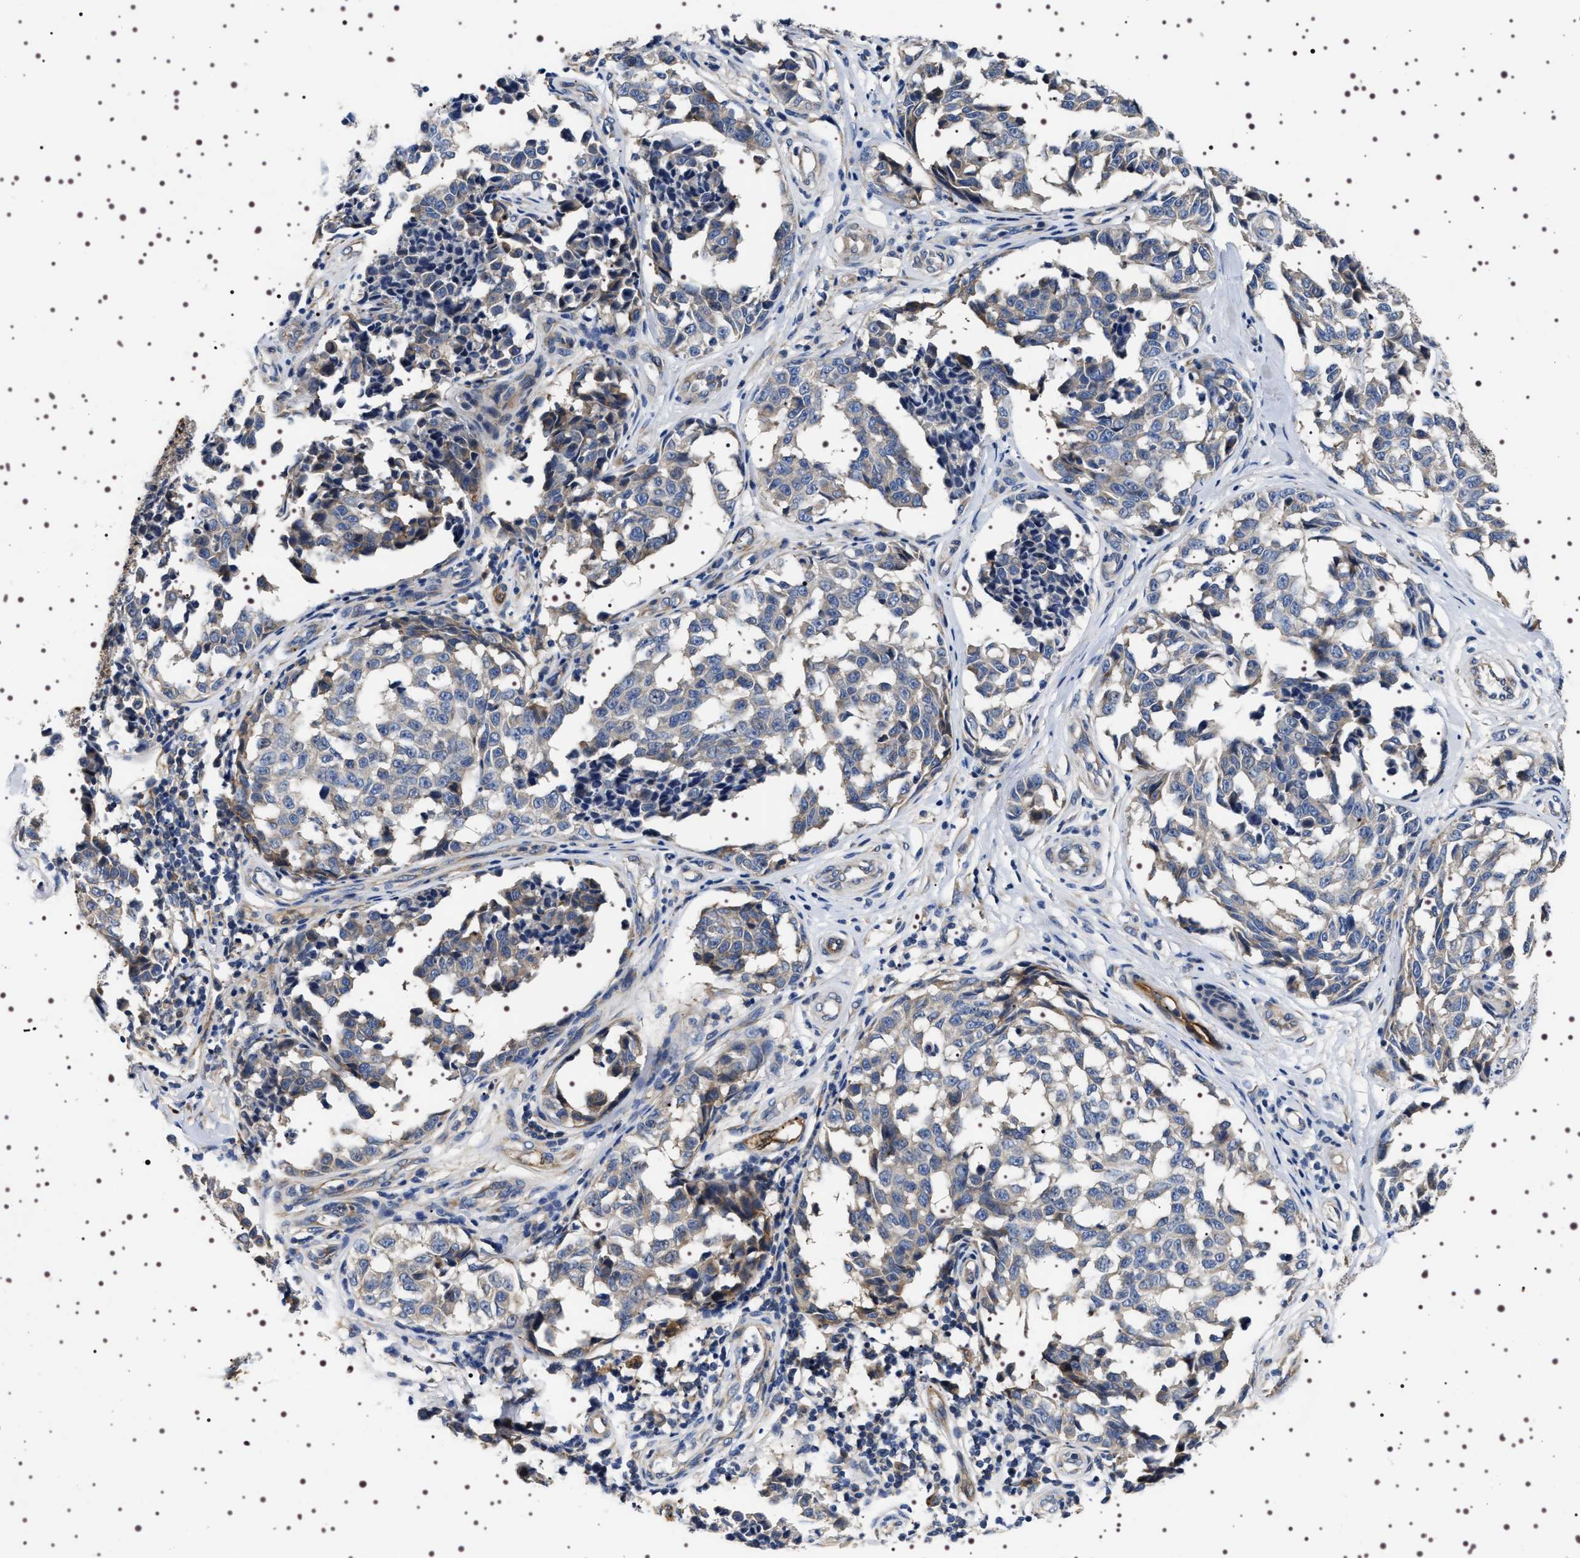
{"staining": {"intensity": "weak", "quantity": "<25%", "location": "cytoplasmic/membranous"}, "tissue": "melanoma", "cell_type": "Tumor cells", "image_type": "cancer", "snomed": [{"axis": "morphology", "description": "Malignant melanoma, NOS"}, {"axis": "topography", "description": "Skin"}], "caption": "Immunohistochemistry of human melanoma reveals no staining in tumor cells.", "gene": "ALPL", "patient": {"sex": "female", "age": 64}}